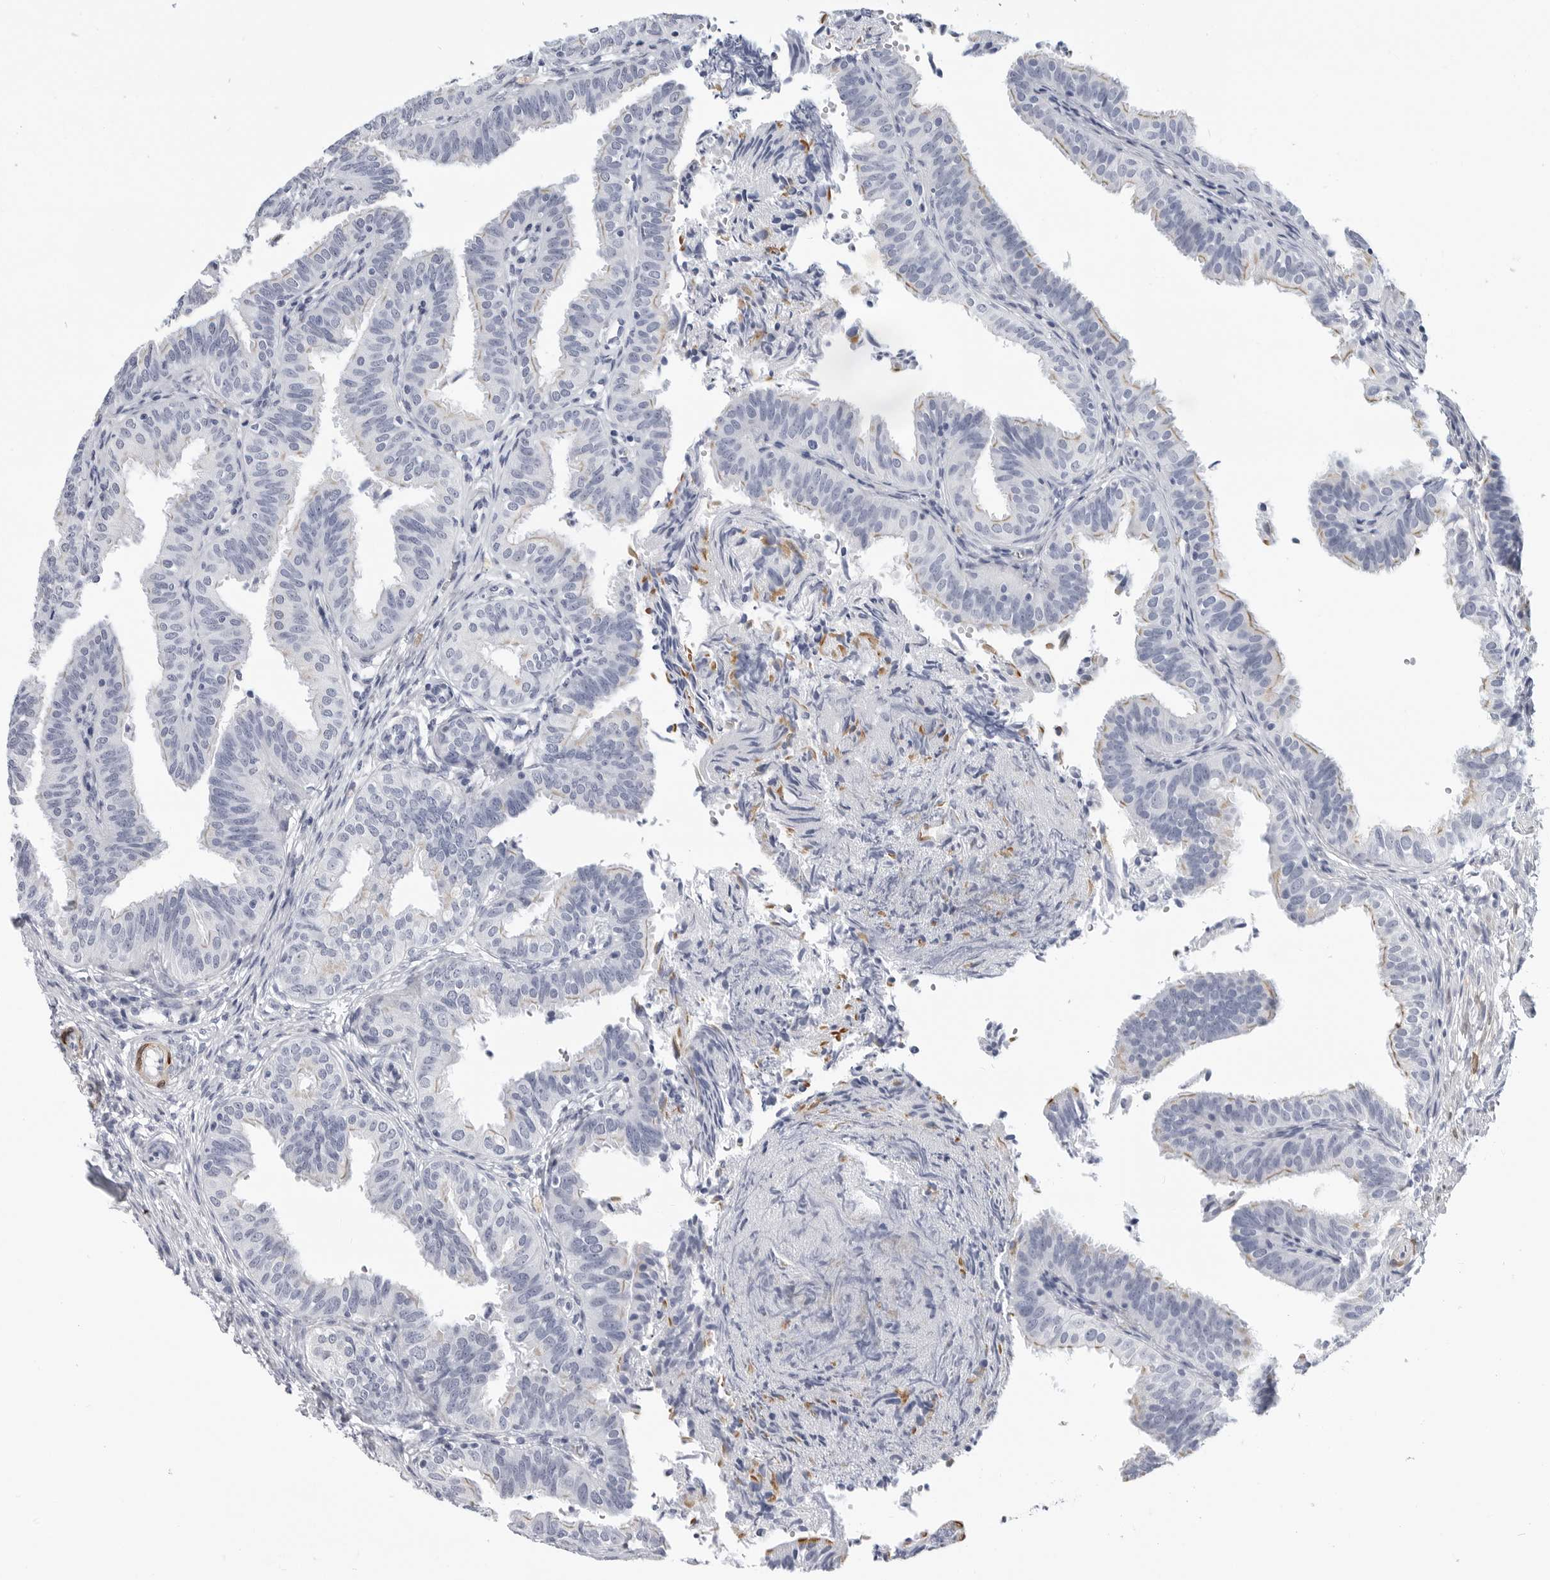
{"staining": {"intensity": "negative", "quantity": "none", "location": "none"}, "tissue": "fallopian tube", "cell_type": "Glandular cells", "image_type": "normal", "snomed": [{"axis": "morphology", "description": "Normal tissue, NOS"}, {"axis": "topography", "description": "Fallopian tube"}], "caption": "IHC of benign fallopian tube displays no positivity in glandular cells.", "gene": "PLN", "patient": {"sex": "female", "age": 35}}